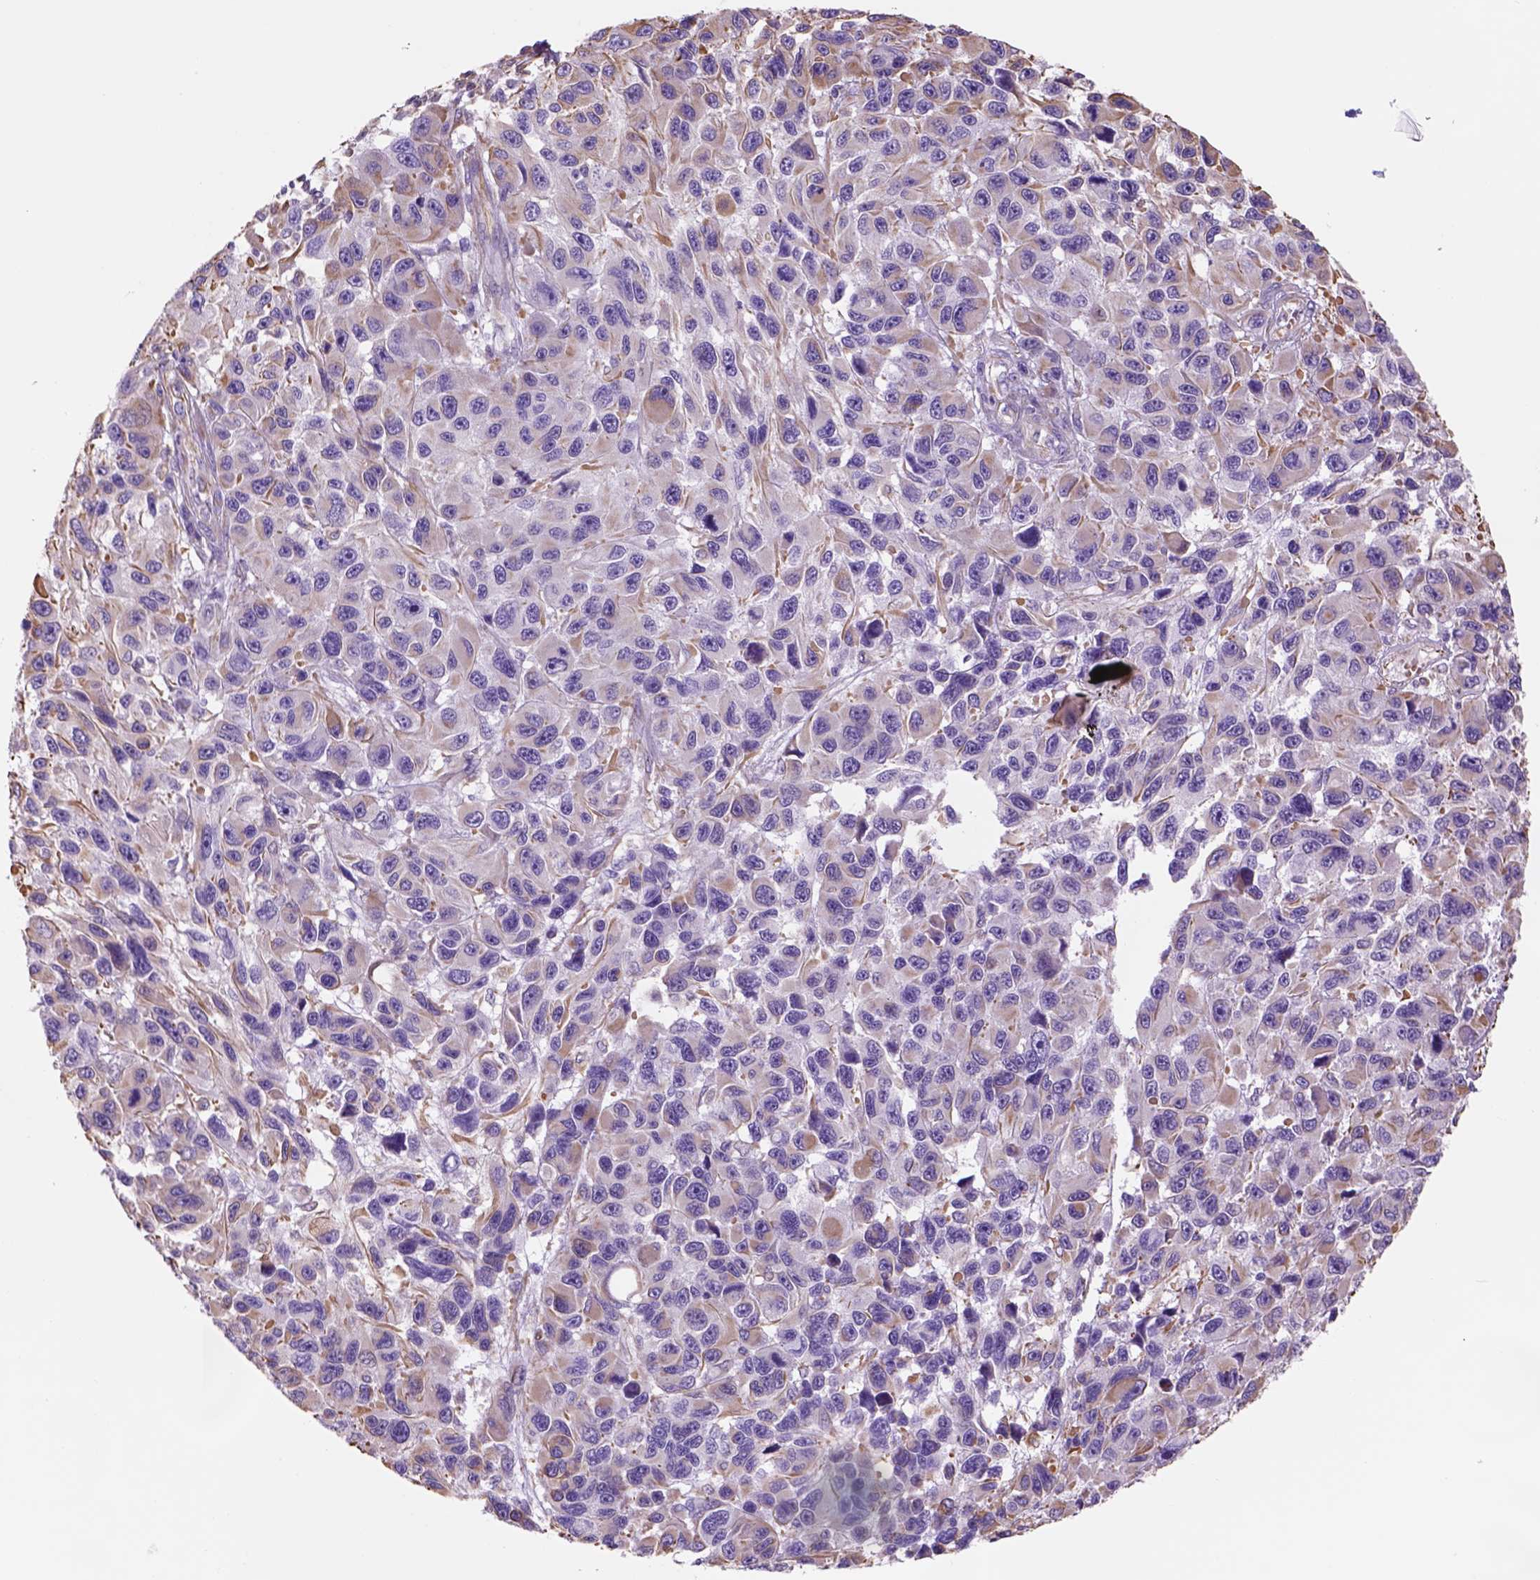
{"staining": {"intensity": "weak", "quantity": "25%-75%", "location": "cytoplasmic/membranous"}, "tissue": "melanoma", "cell_type": "Tumor cells", "image_type": "cancer", "snomed": [{"axis": "morphology", "description": "Malignant melanoma, NOS"}, {"axis": "topography", "description": "Skin"}], "caption": "A high-resolution histopathology image shows immunohistochemistry staining of melanoma, which demonstrates weak cytoplasmic/membranous positivity in about 25%-75% of tumor cells.", "gene": "ZZZ3", "patient": {"sex": "male", "age": 53}}